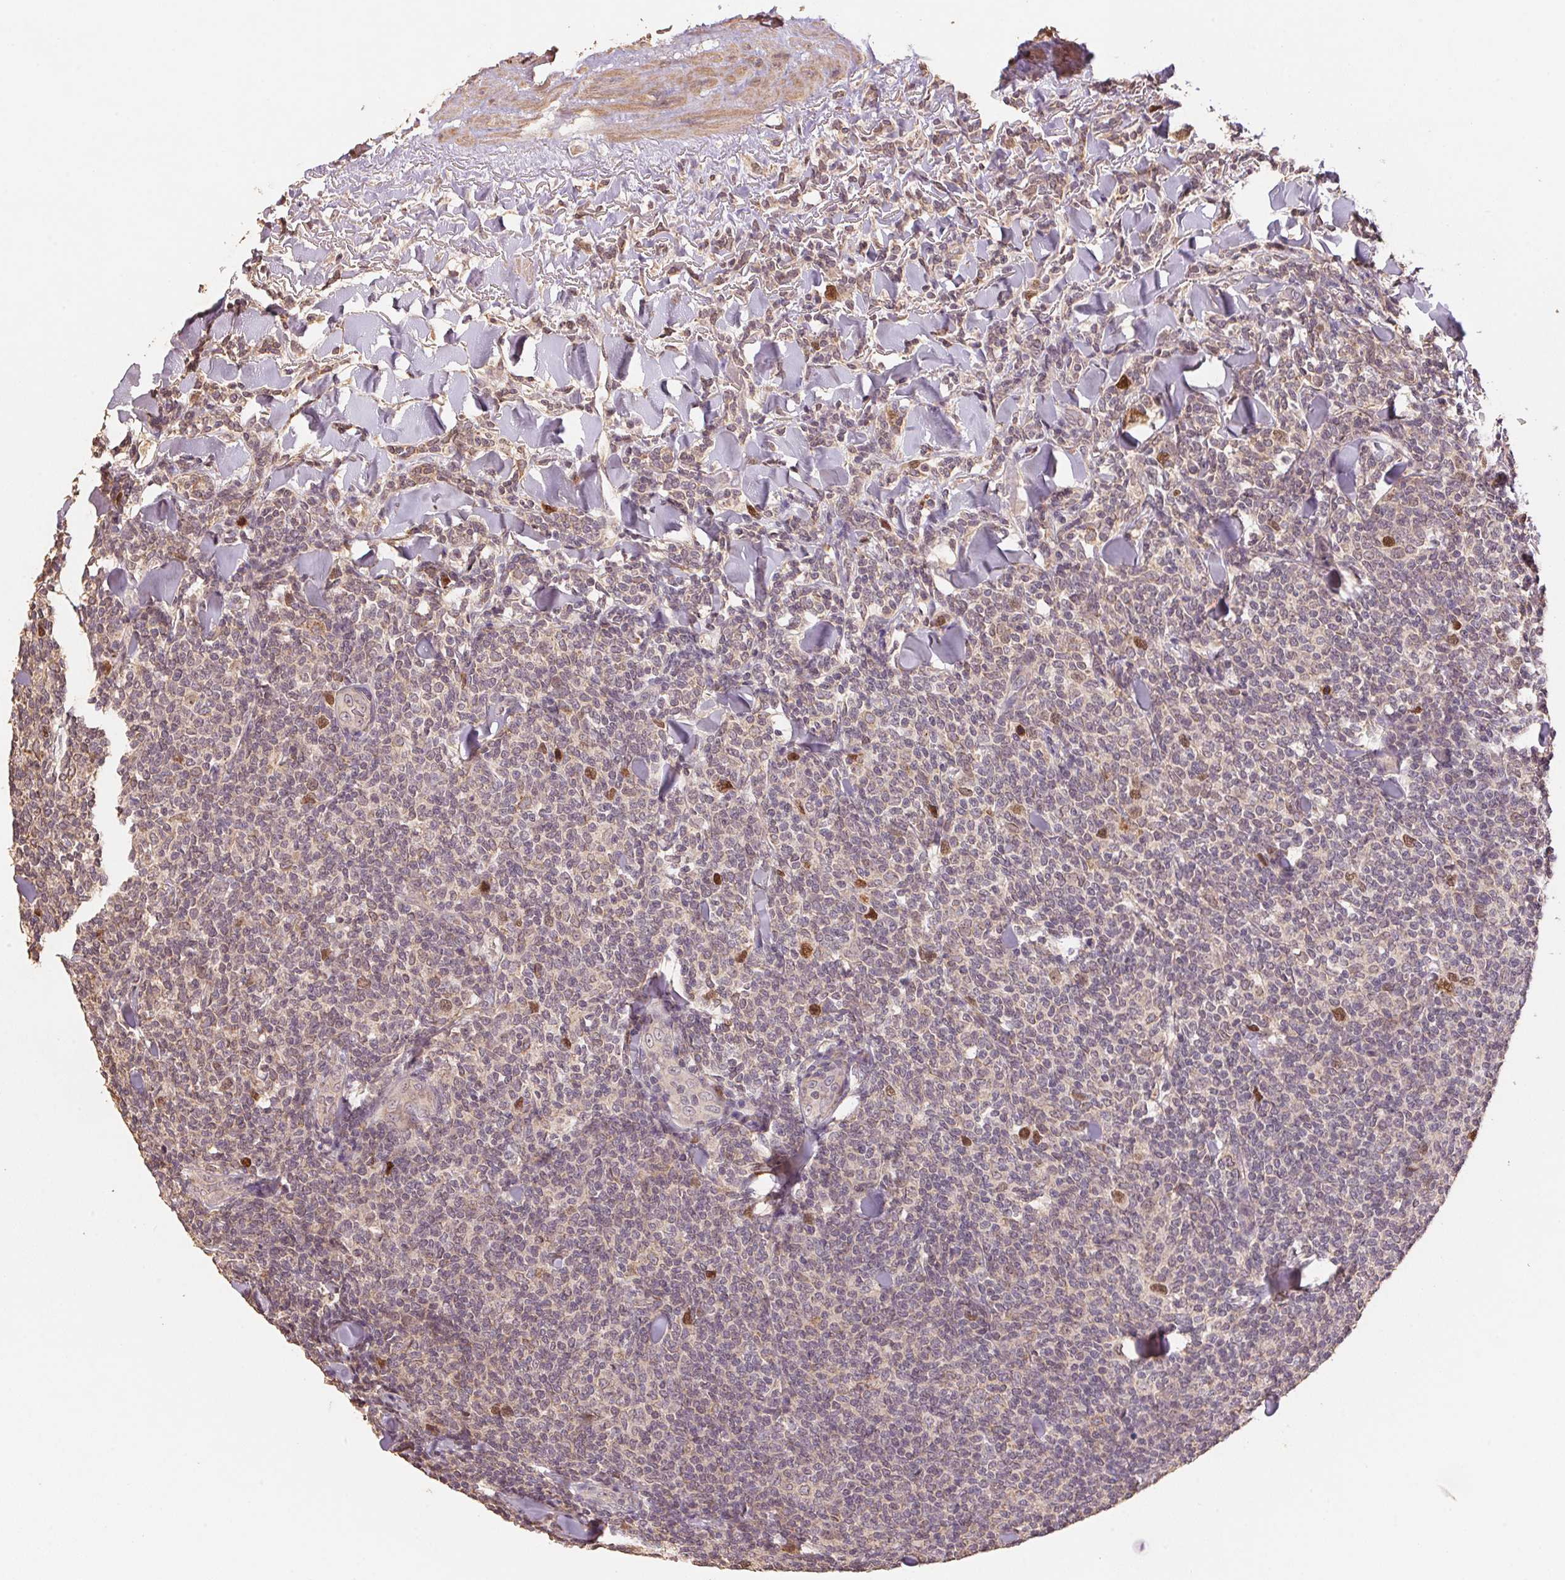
{"staining": {"intensity": "strong", "quantity": "<25%", "location": "nuclear"}, "tissue": "lymphoma", "cell_type": "Tumor cells", "image_type": "cancer", "snomed": [{"axis": "morphology", "description": "Malignant lymphoma, non-Hodgkin's type, Low grade"}, {"axis": "topography", "description": "Lymph node"}], "caption": "This histopathology image exhibits immunohistochemistry (IHC) staining of malignant lymphoma, non-Hodgkin's type (low-grade), with medium strong nuclear expression in about <25% of tumor cells.", "gene": "CENPF", "patient": {"sex": "female", "age": 56}}